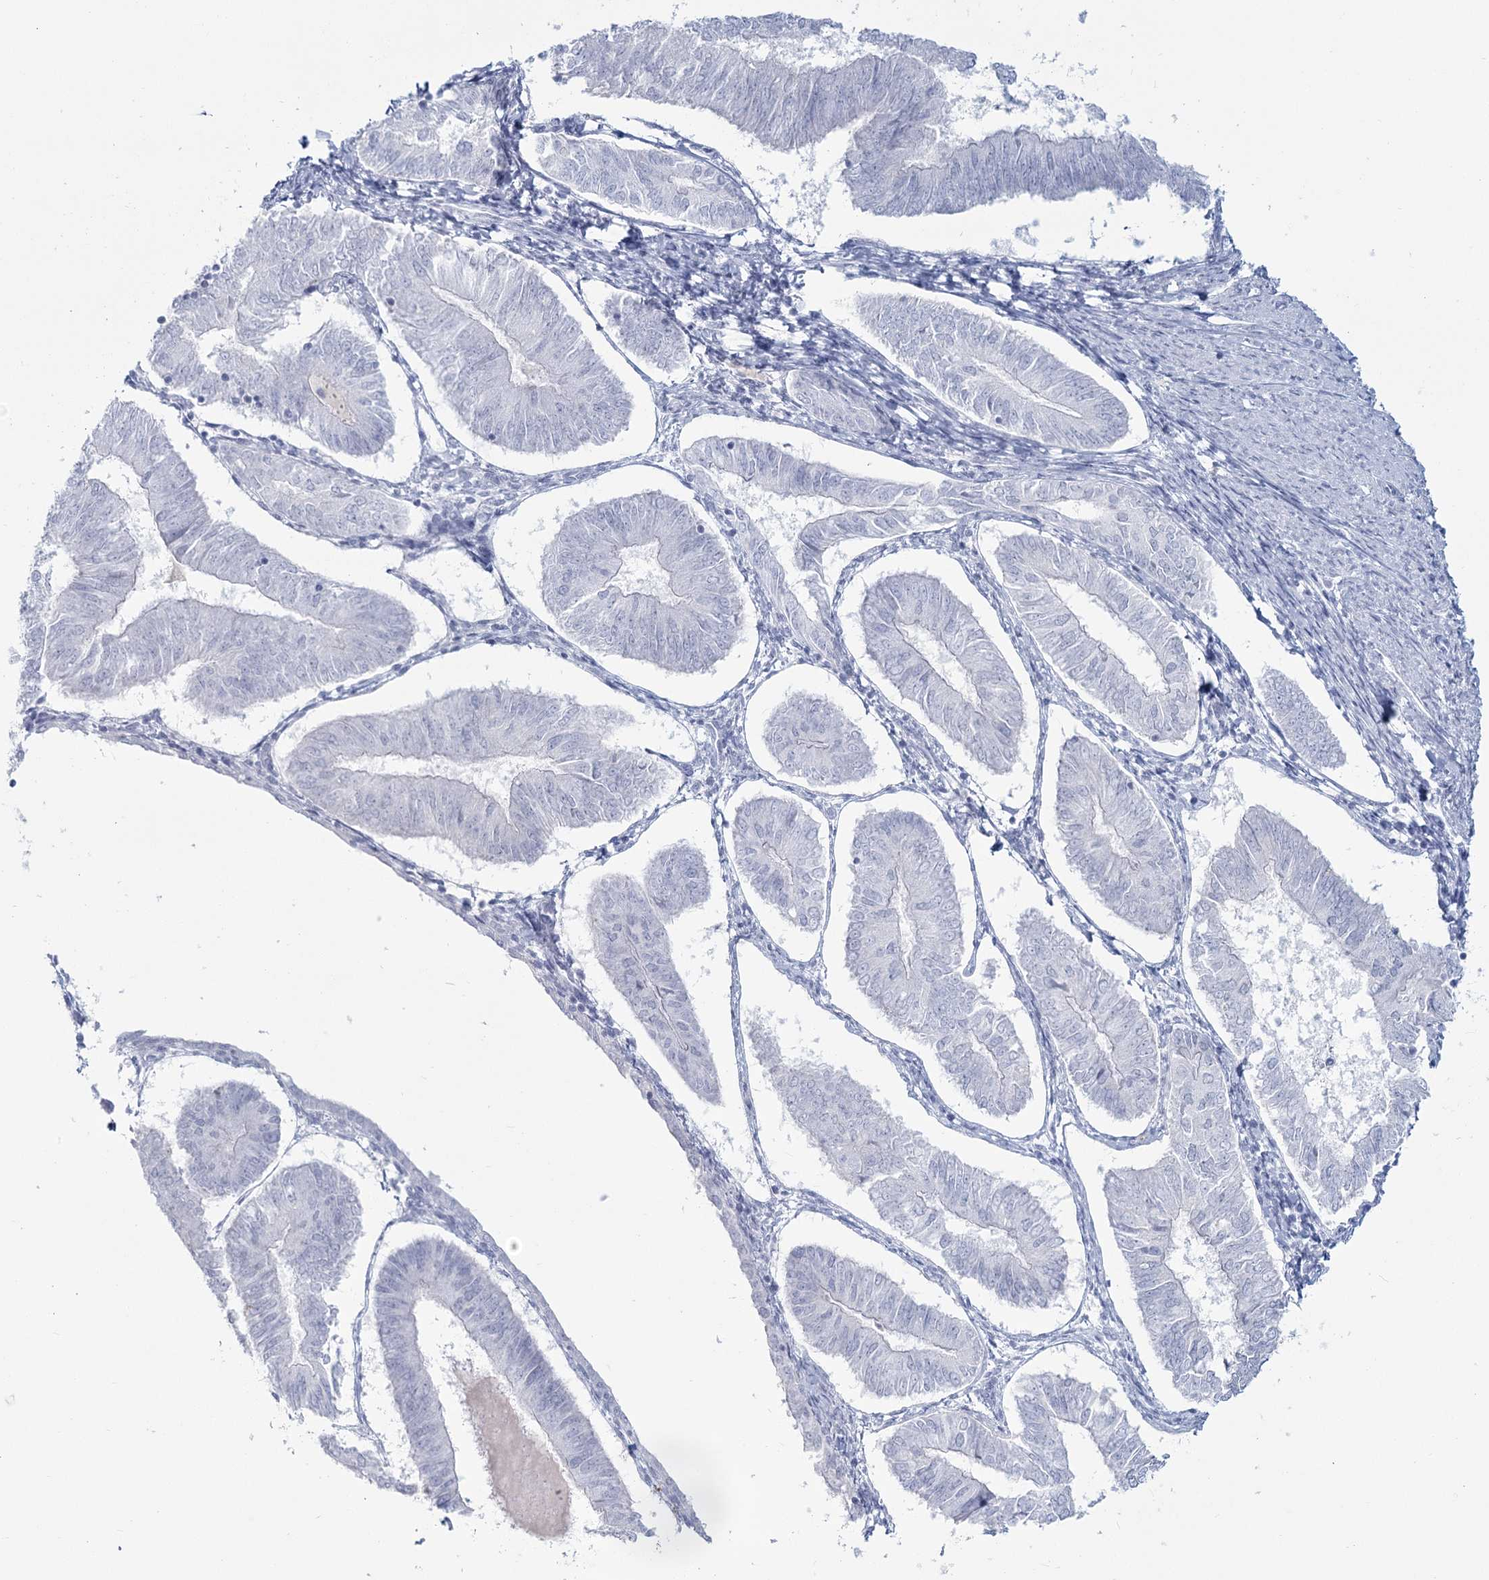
{"staining": {"intensity": "negative", "quantity": "none", "location": "none"}, "tissue": "endometrial cancer", "cell_type": "Tumor cells", "image_type": "cancer", "snomed": [{"axis": "morphology", "description": "Adenocarcinoma, NOS"}, {"axis": "topography", "description": "Endometrium"}], "caption": "Immunohistochemistry (IHC) micrograph of adenocarcinoma (endometrial) stained for a protein (brown), which exhibits no positivity in tumor cells.", "gene": "SLC6A19", "patient": {"sex": "female", "age": 58}}